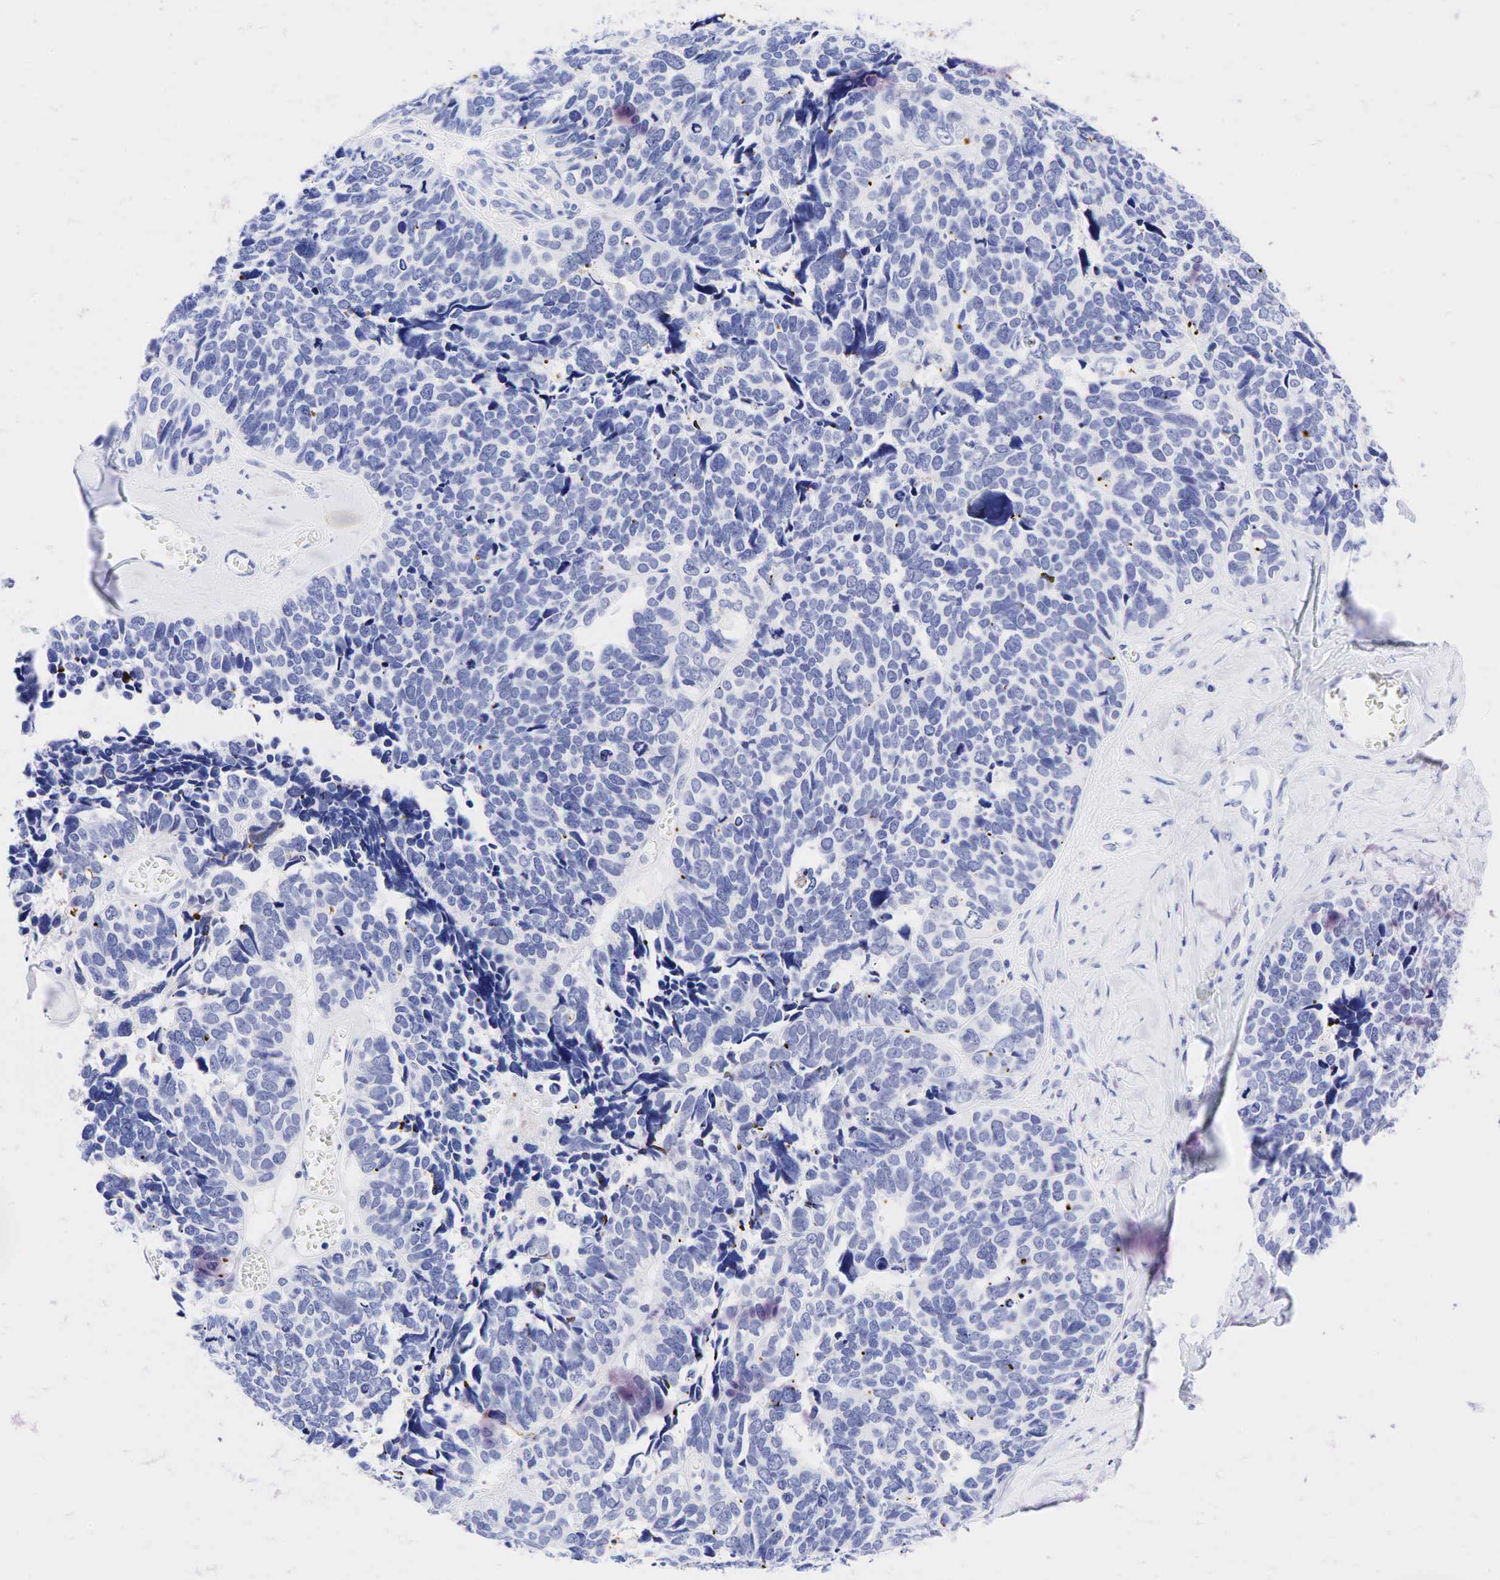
{"staining": {"intensity": "negative", "quantity": "none", "location": "none"}, "tissue": "ovarian cancer", "cell_type": "Tumor cells", "image_type": "cancer", "snomed": [{"axis": "morphology", "description": "Cystadenocarcinoma, serous, NOS"}, {"axis": "topography", "description": "Ovary"}], "caption": "IHC of human ovarian cancer (serous cystadenocarcinoma) displays no expression in tumor cells.", "gene": "CD79A", "patient": {"sex": "female", "age": 77}}